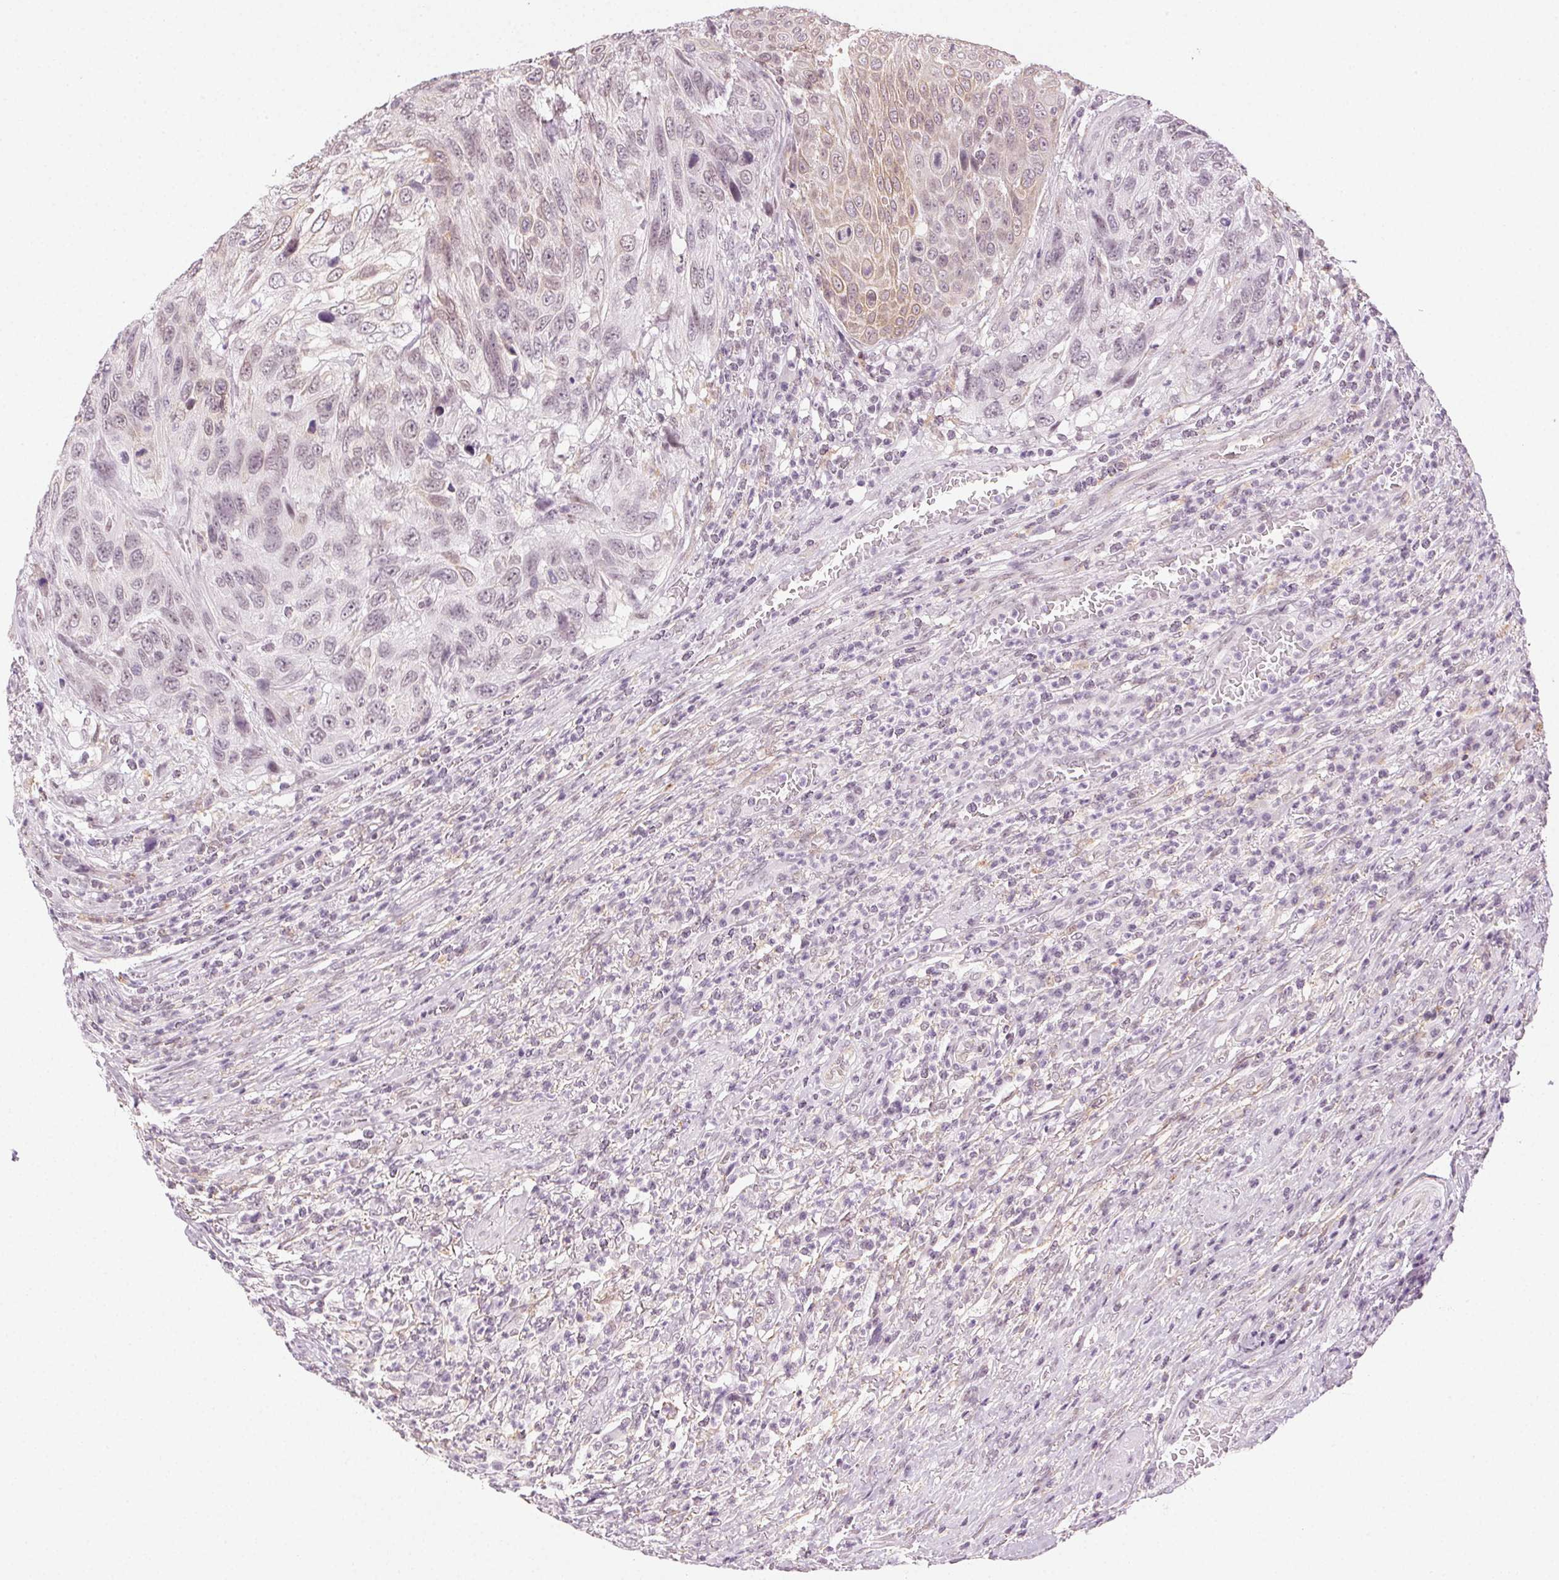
{"staining": {"intensity": "negative", "quantity": "none", "location": "none"}, "tissue": "urothelial cancer", "cell_type": "Tumor cells", "image_type": "cancer", "snomed": [{"axis": "morphology", "description": "Urothelial carcinoma, High grade"}, {"axis": "topography", "description": "Urinary bladder"}], "caption": "This micrograph is of urothelial cancer stained with immunohistochemistry to label a protein in brown with the nuclei are counter-stained blue. There is no expression in tumor cells.", "gene": "AIF1L", "patient": {"sex": "female", "age": 70}}